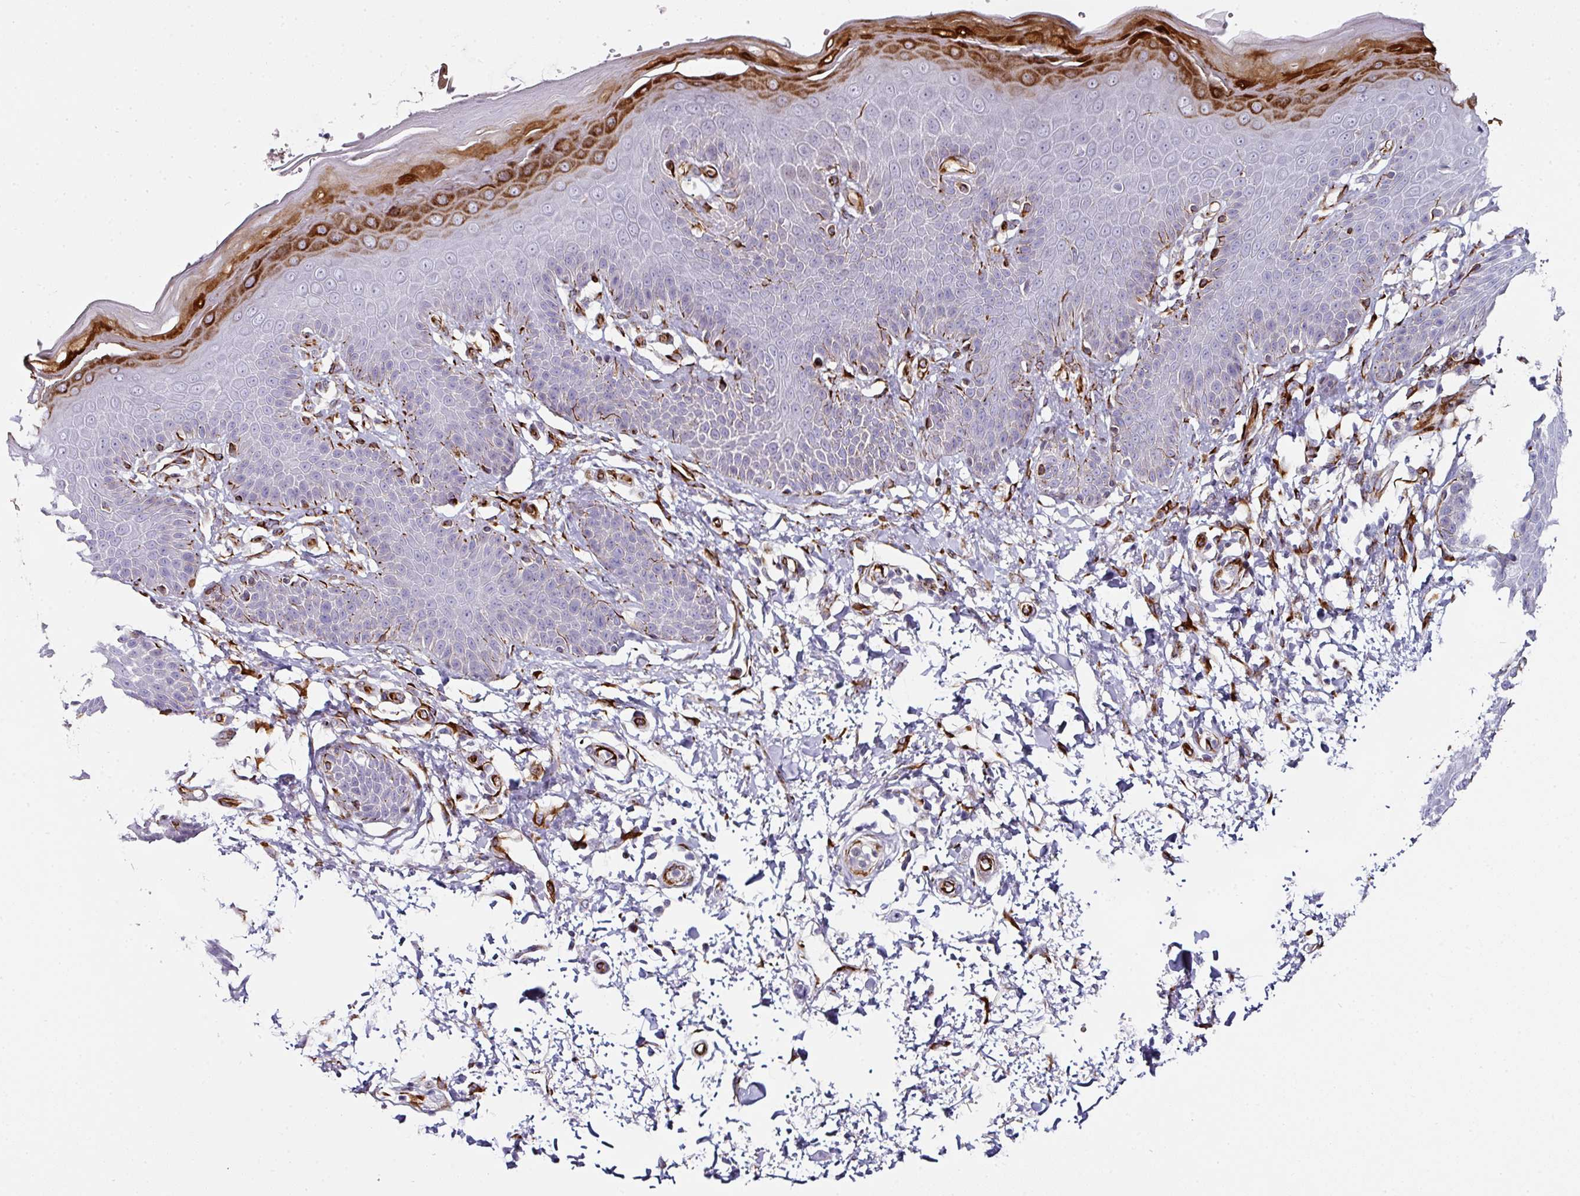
{"staining": {"intensity": "strong", "quantity": "<25%", "location": "cytoplasmic/membranous"}, "tissue": "skin", "cell_type": "Epidermal cells", "image_type": "normal", "snomed": [{"axis": "morphology", "description": "Normal tissue, NOS"}, {"axis": "topography", "description": "Peripheral nerve tissue"}], "caption": "Unremarkable skin exhibits strong cytoplasmic/membranous positivity in approximately <25% of epidermal cells, visualized by immunohistochemistry.", "gene": "TMPRSS9", "patient": {"sex": "male", "age": 51}}